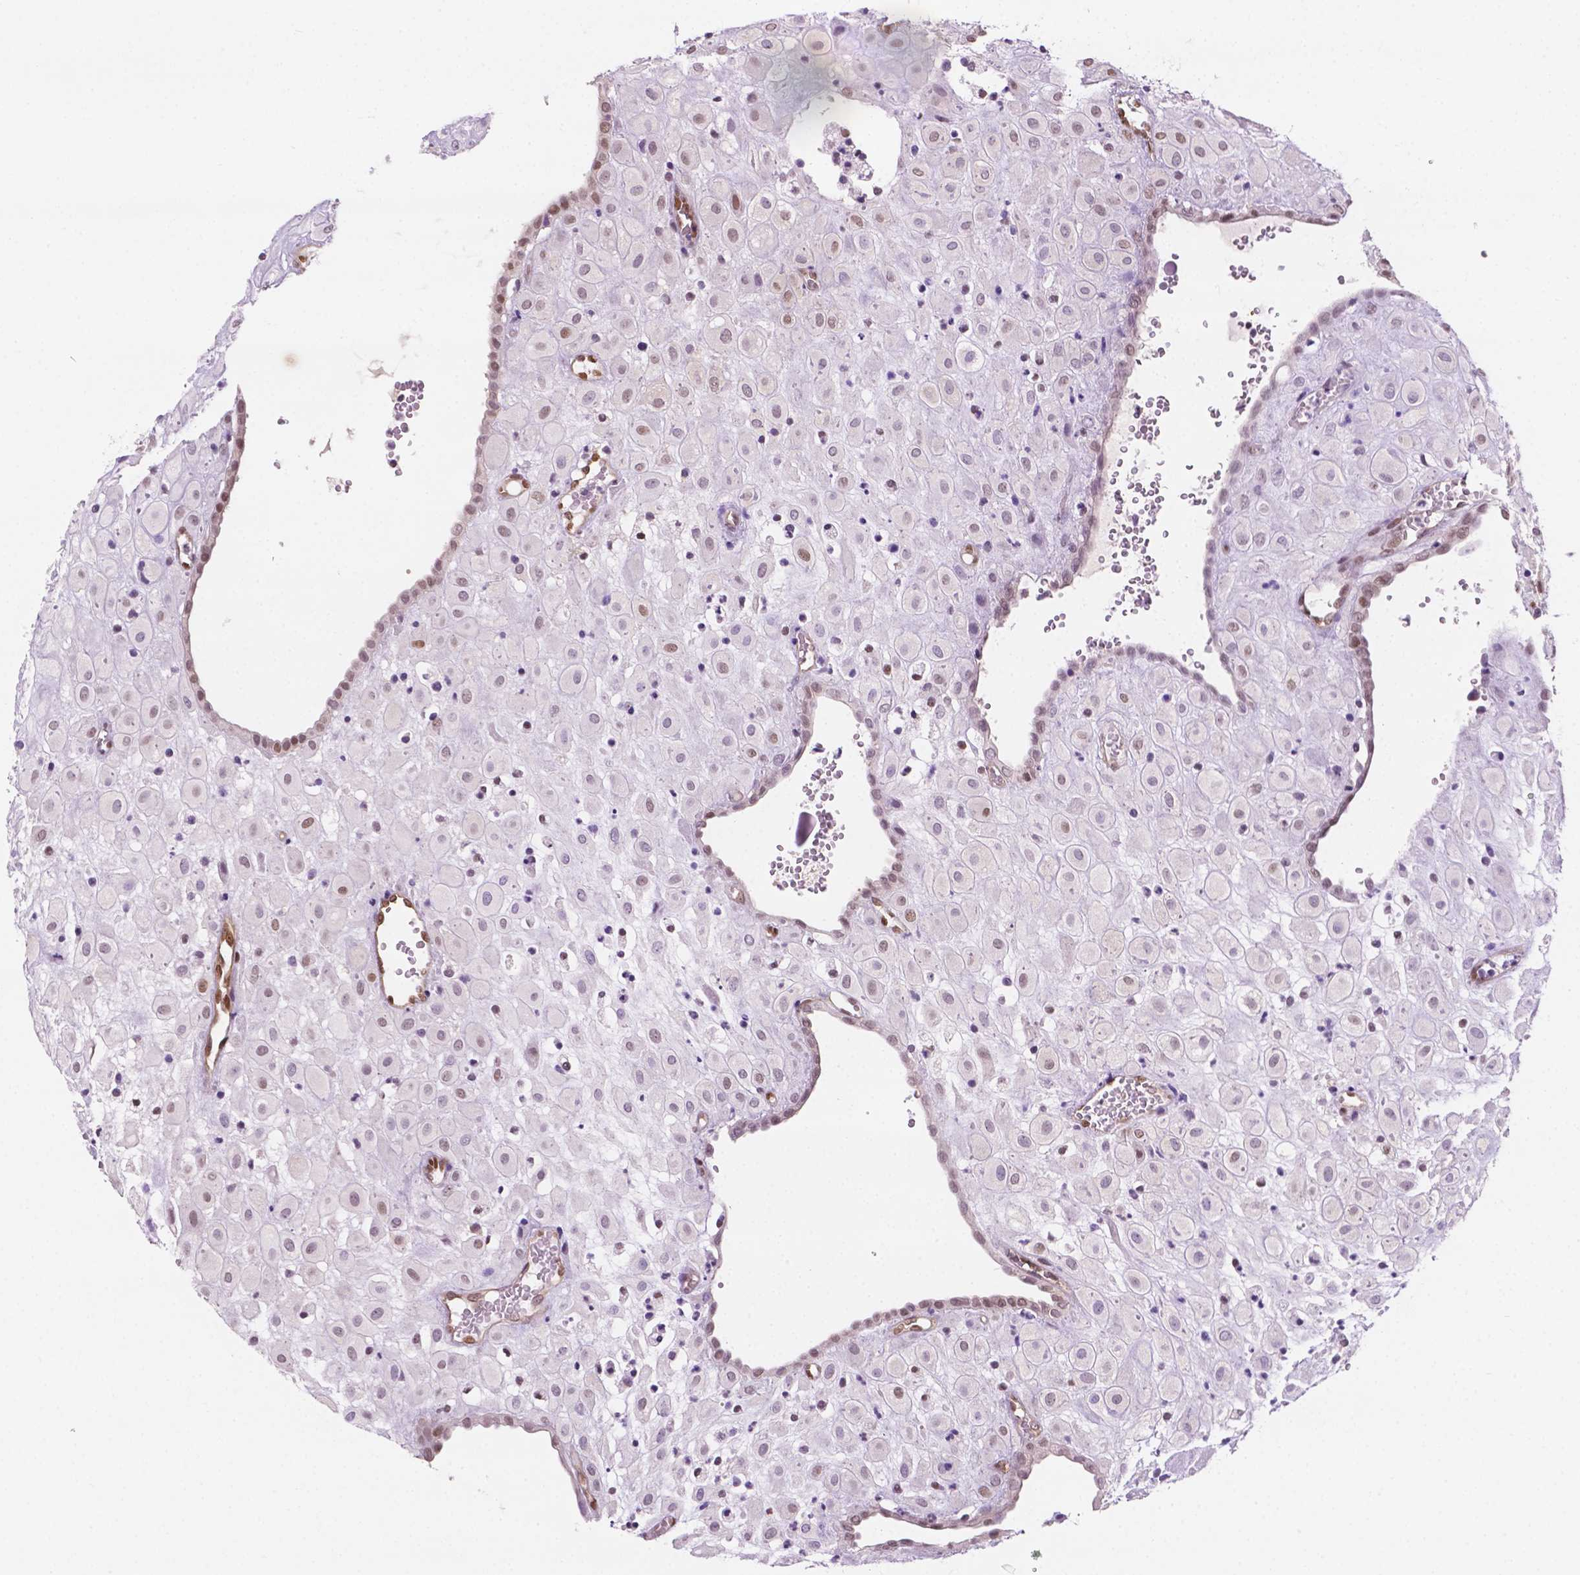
{"staining": {"intensity": "weak", "quantity": "<25%", "location": "nuclear"}, "tissue": "placenta", "cell_type": "Decidual cells", "image_type": "normal", "snomed": [{"axis": "morphology", "description": "Normal tissue, NOS"}, {"axis": "topography", "description": "Placenta"}], "caption": "The micrograph exhibits no staining of decidual cells in benign placenta.", "gene": "ERF", "patient": {"sex": "female", "age": 24}}